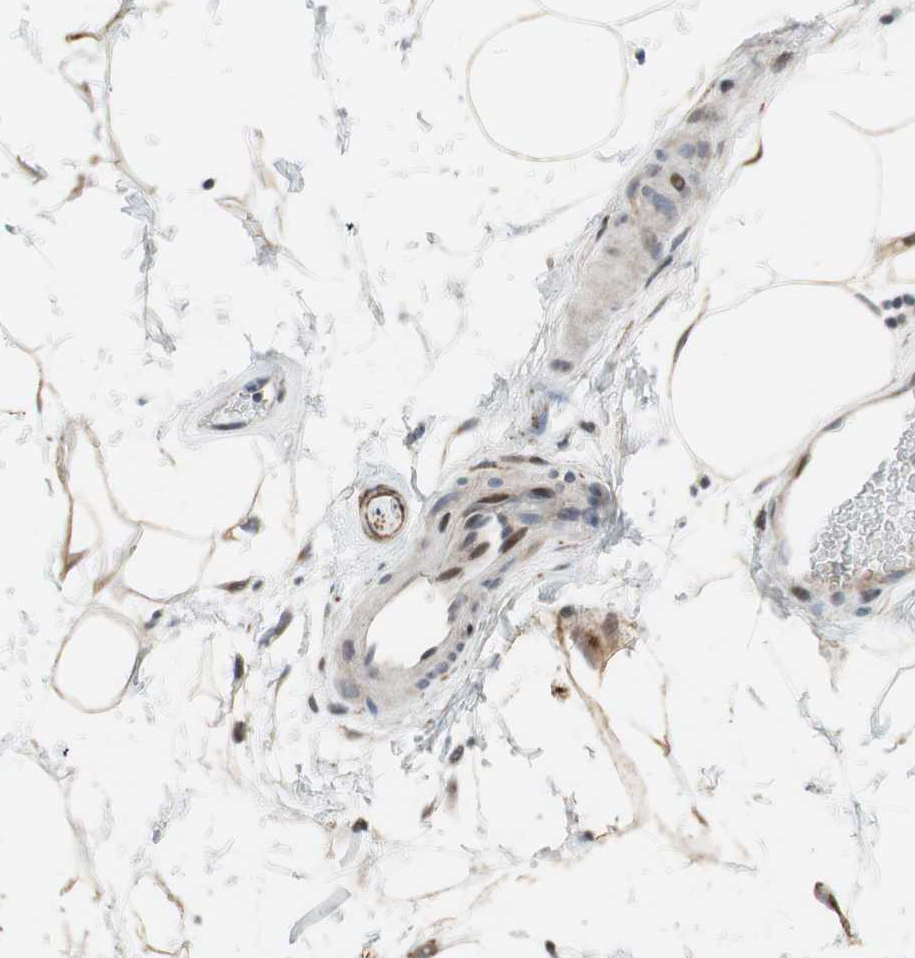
{"staining": {"intensity": "moderate", "quantity": ">75%", "location": "cytoplasmic/membranous,nuclear"}, "tissue": "adipose tissue", "cell_type": "Adipocytes", "image_type": "normal", "snomed": [{"axis": "morphology", "description": "Normal tissue, NOS"}, {"axis": "topography", "description": "Soft tissue"}], "caption": "DAB immunohistochemical staining of unremarkable human adipose tissue displays moderate cytoplasmic/membranous,nuclear protein expression in approximately >75% of adipocytes. (IHC, brightfield microscopy, high magnification).", "gene": "FBXO44", "patient": {"sex": "male", "age": 72}}